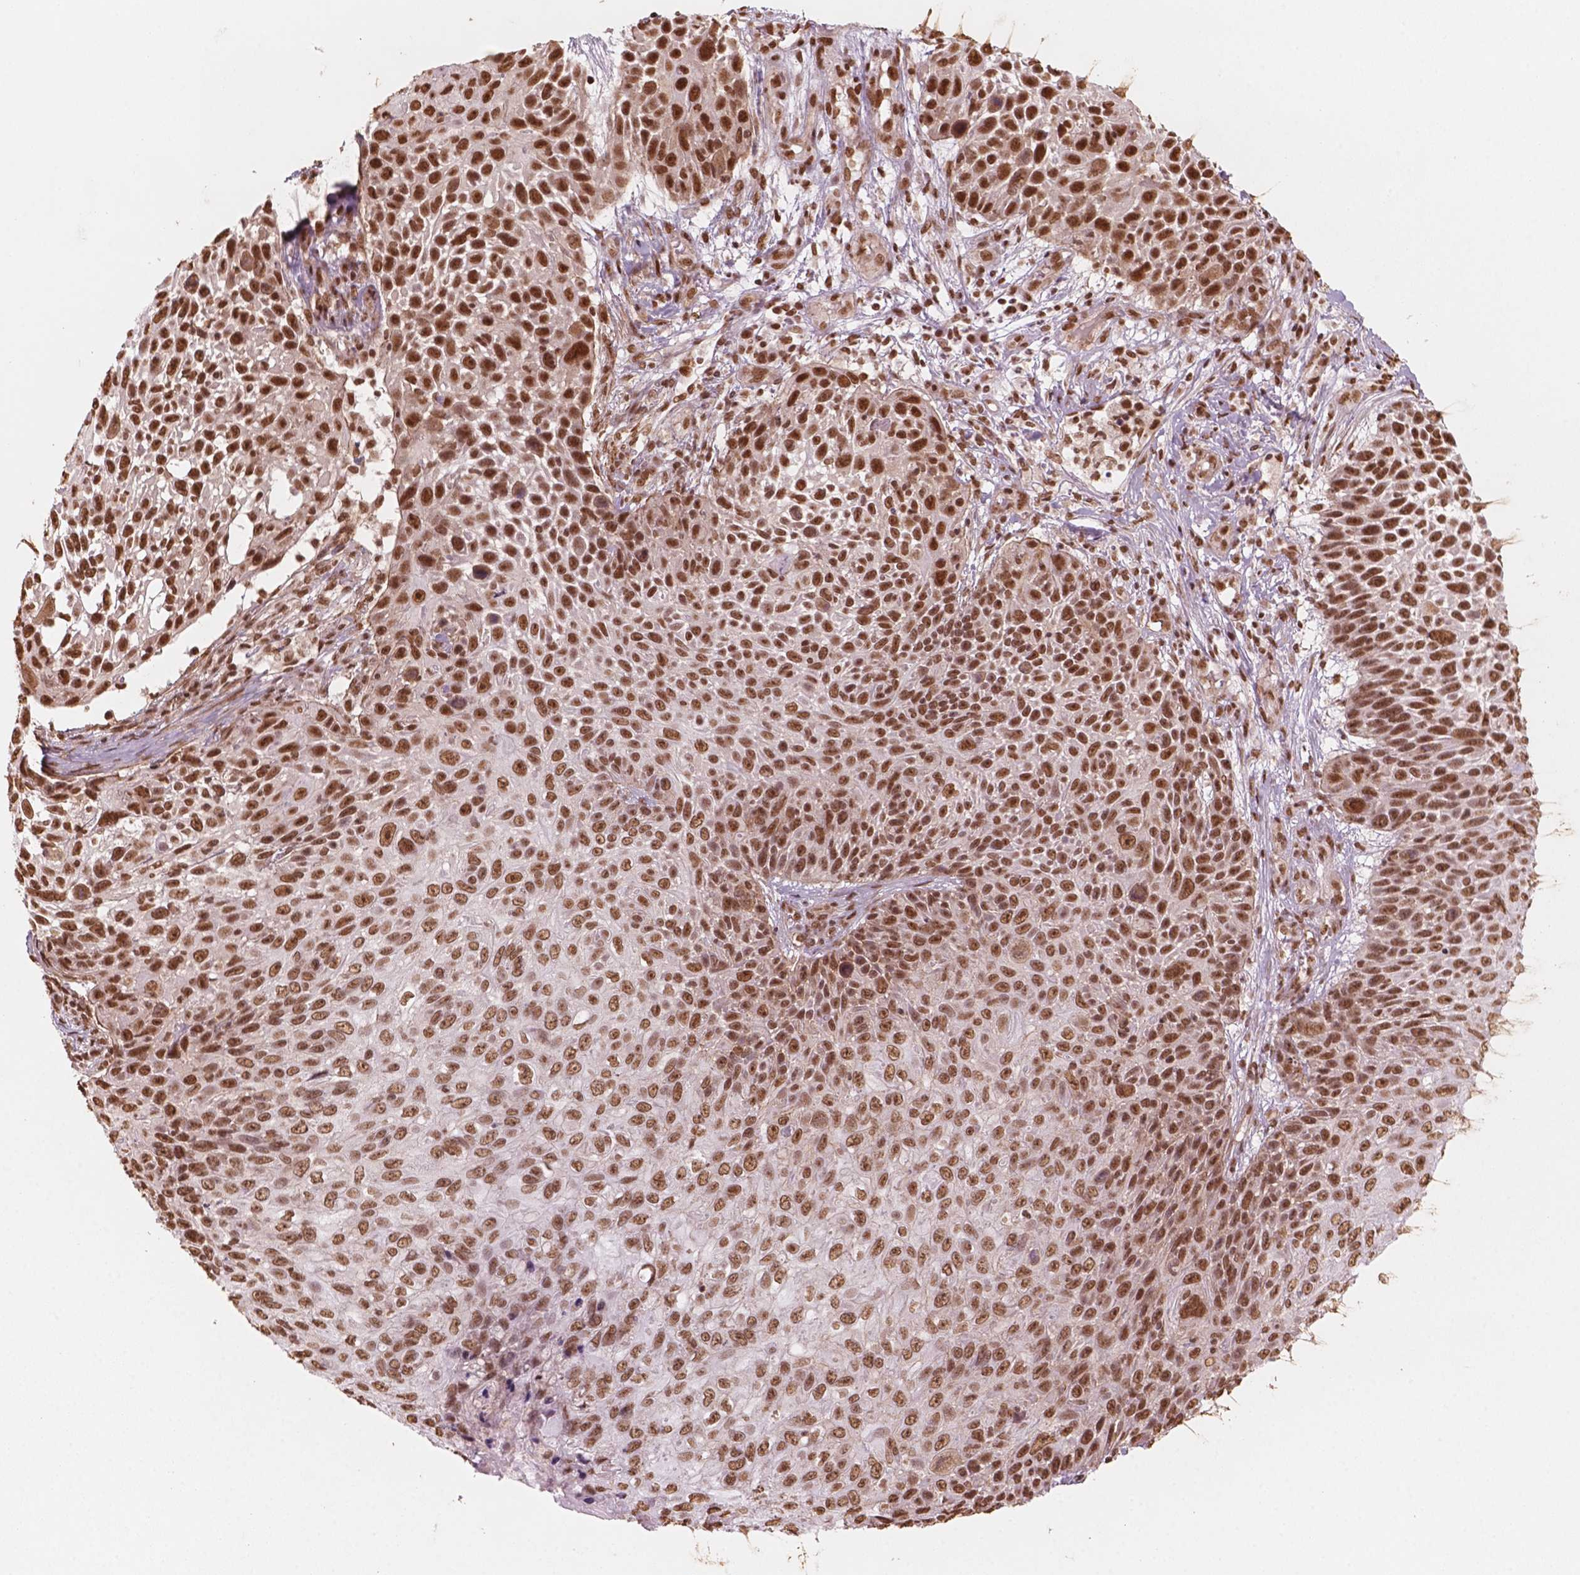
{"staining": {"intensity": "moderate", "quantity": ">75%", "location": "nuclear"}, "tissue": "skin cancer", "cell_type": "Tumor cells", "image_type": "cancer", "snomed": [{"axis": "morphology", "description": "Squamous cell carcinoma, NOS"}, {"axis": "topography", "description": "Skin"}], "caption": "A brown stain shows moderate nuclear expression of a protein in human skin cancer (squamous cell carcinoma) tumor cells.", "gene": "GTF3C5", "patient": {"sex": "male", "age": 92}}